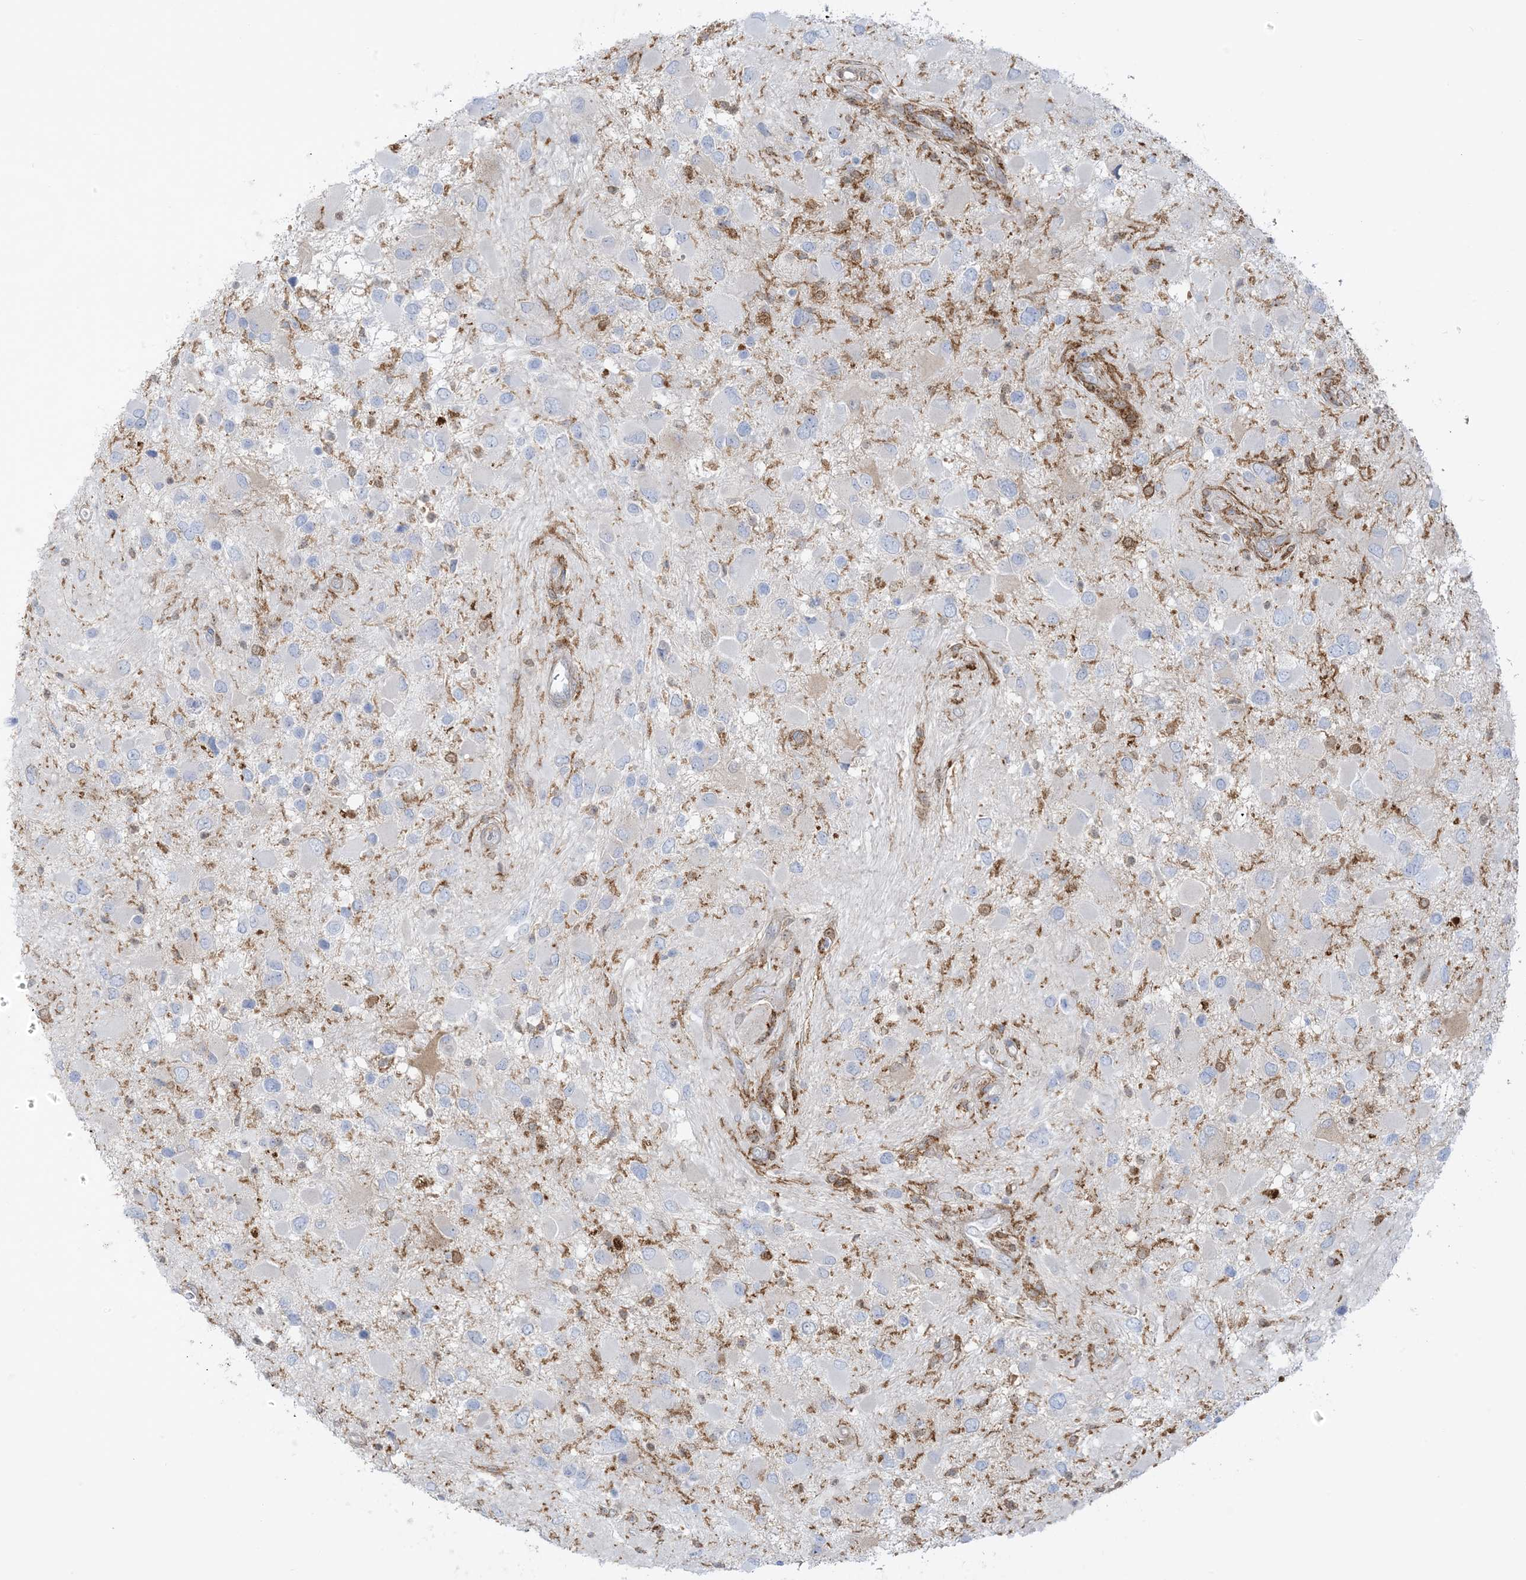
{"staining": {"intensity": "negative", "quantity": "none", "location": "none"}, "tissue": "glioma", "cell_type": "Tumor cells", "image_type": "cancer", "snomed": [{"axis": "morphology", "description": "Glioma, malignant, High grade"}, {"axis": "topography", "description": "Brain"}], "caption": "Immunohistochemistry photomicrograph of human high-grade glioma (malignant) stained for a protein (brown), which shows no expression in tumor cells. (DAB (3,3'-diaminobenzidine) IHC, high magnification).", "gene": "ICMT", "patient": {"sex": "male", "age": 53}}